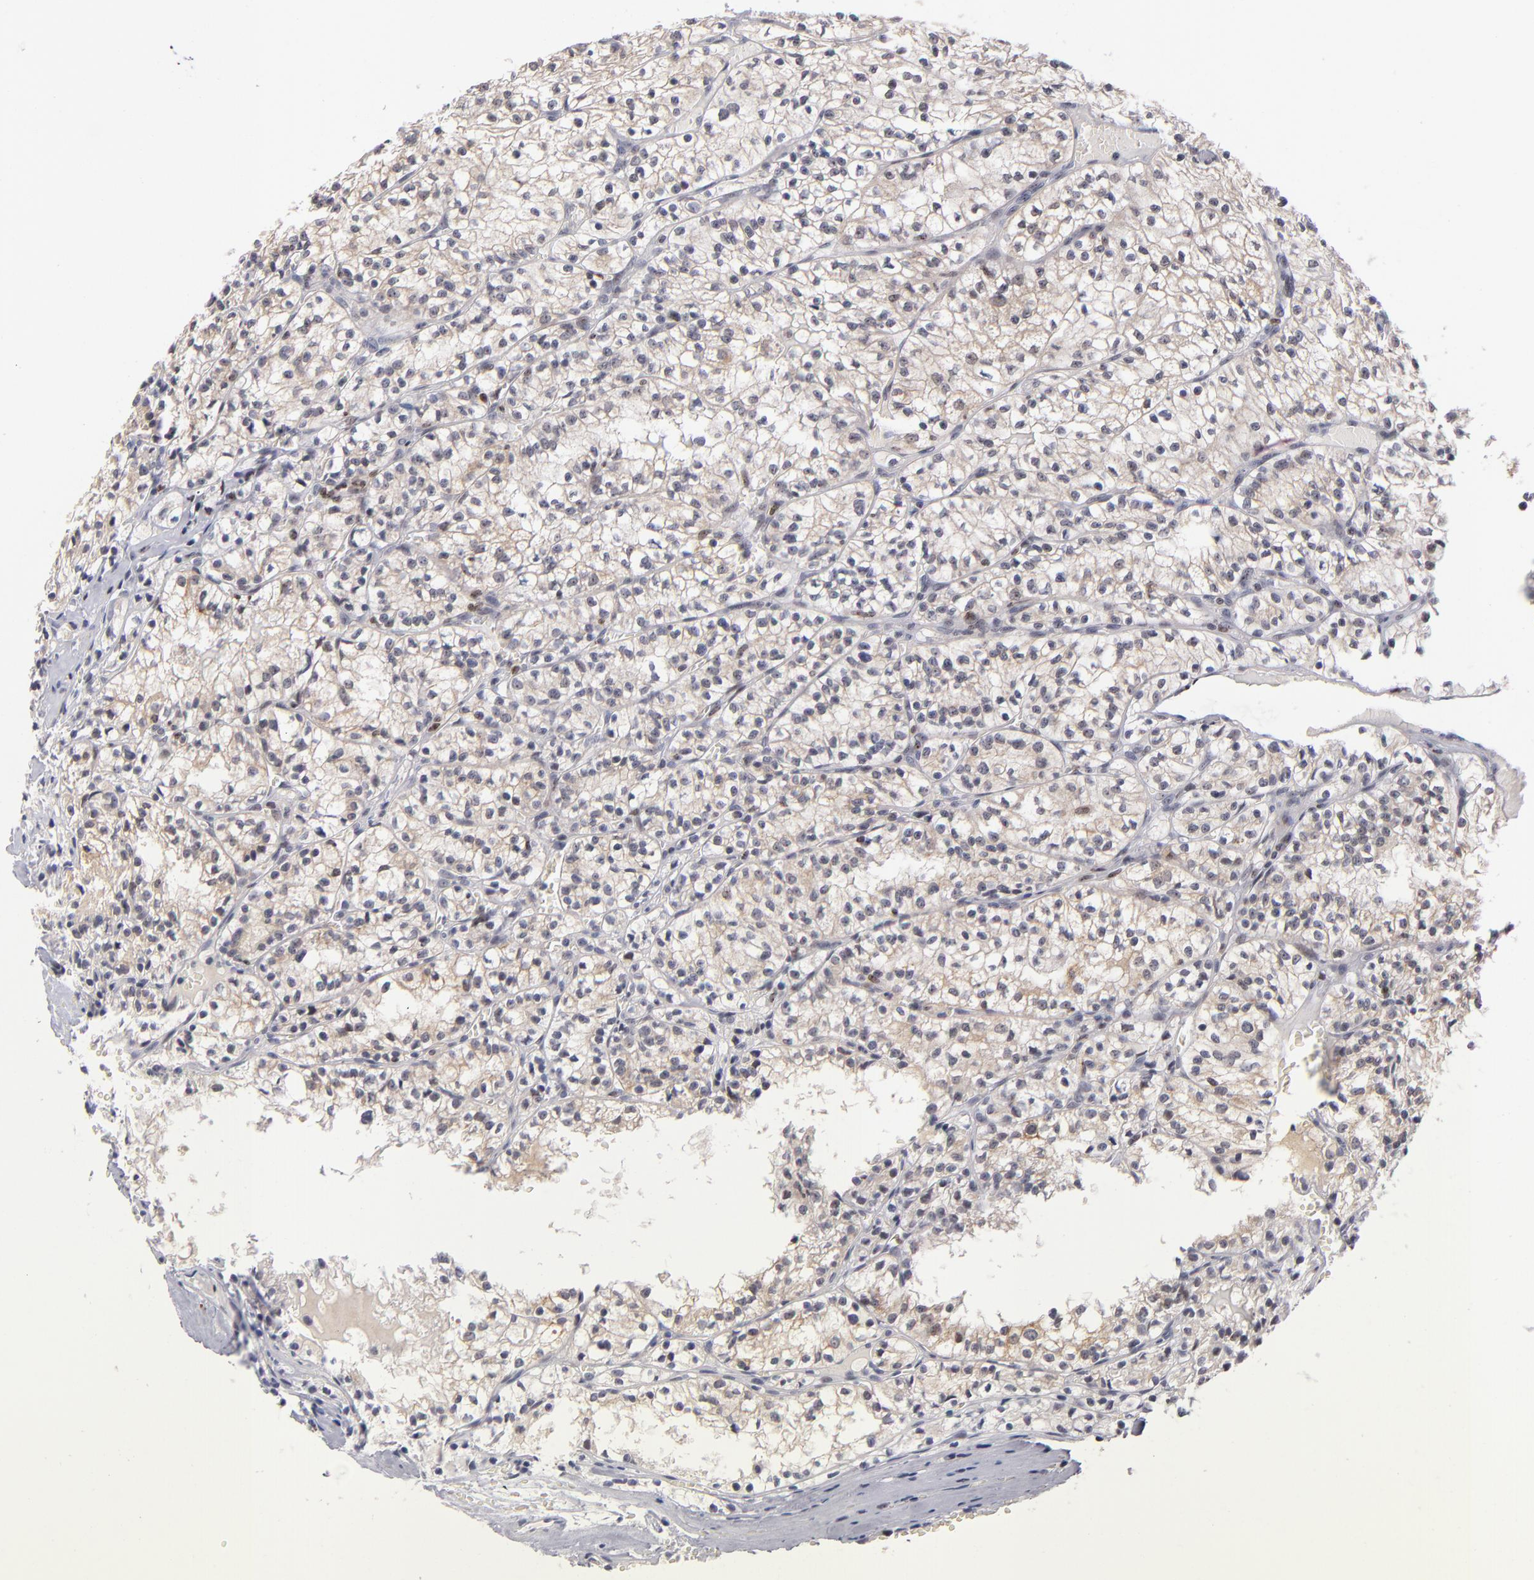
{"staining": {"intensity": "weak", "quantity": ">75%", "location": "cytoplasmic/membranous,nuclear"}, "tissue": "renal cancer", "cell_type": "Tumor cells", "image_type": "cancer", "snomed": [{"axis": "morphology", "description": "Adenocarcinoma, NOS"}, {"axis": "topography", "description": "Kidney"}], "caption": "Adenocarcinoma (renal) tissue displays weak cytoplasmic/membranous and nuclear staining in about >75% of tumor cells", "gene": "PCNX4", "patient": {"sex": "male", "age": 61}}